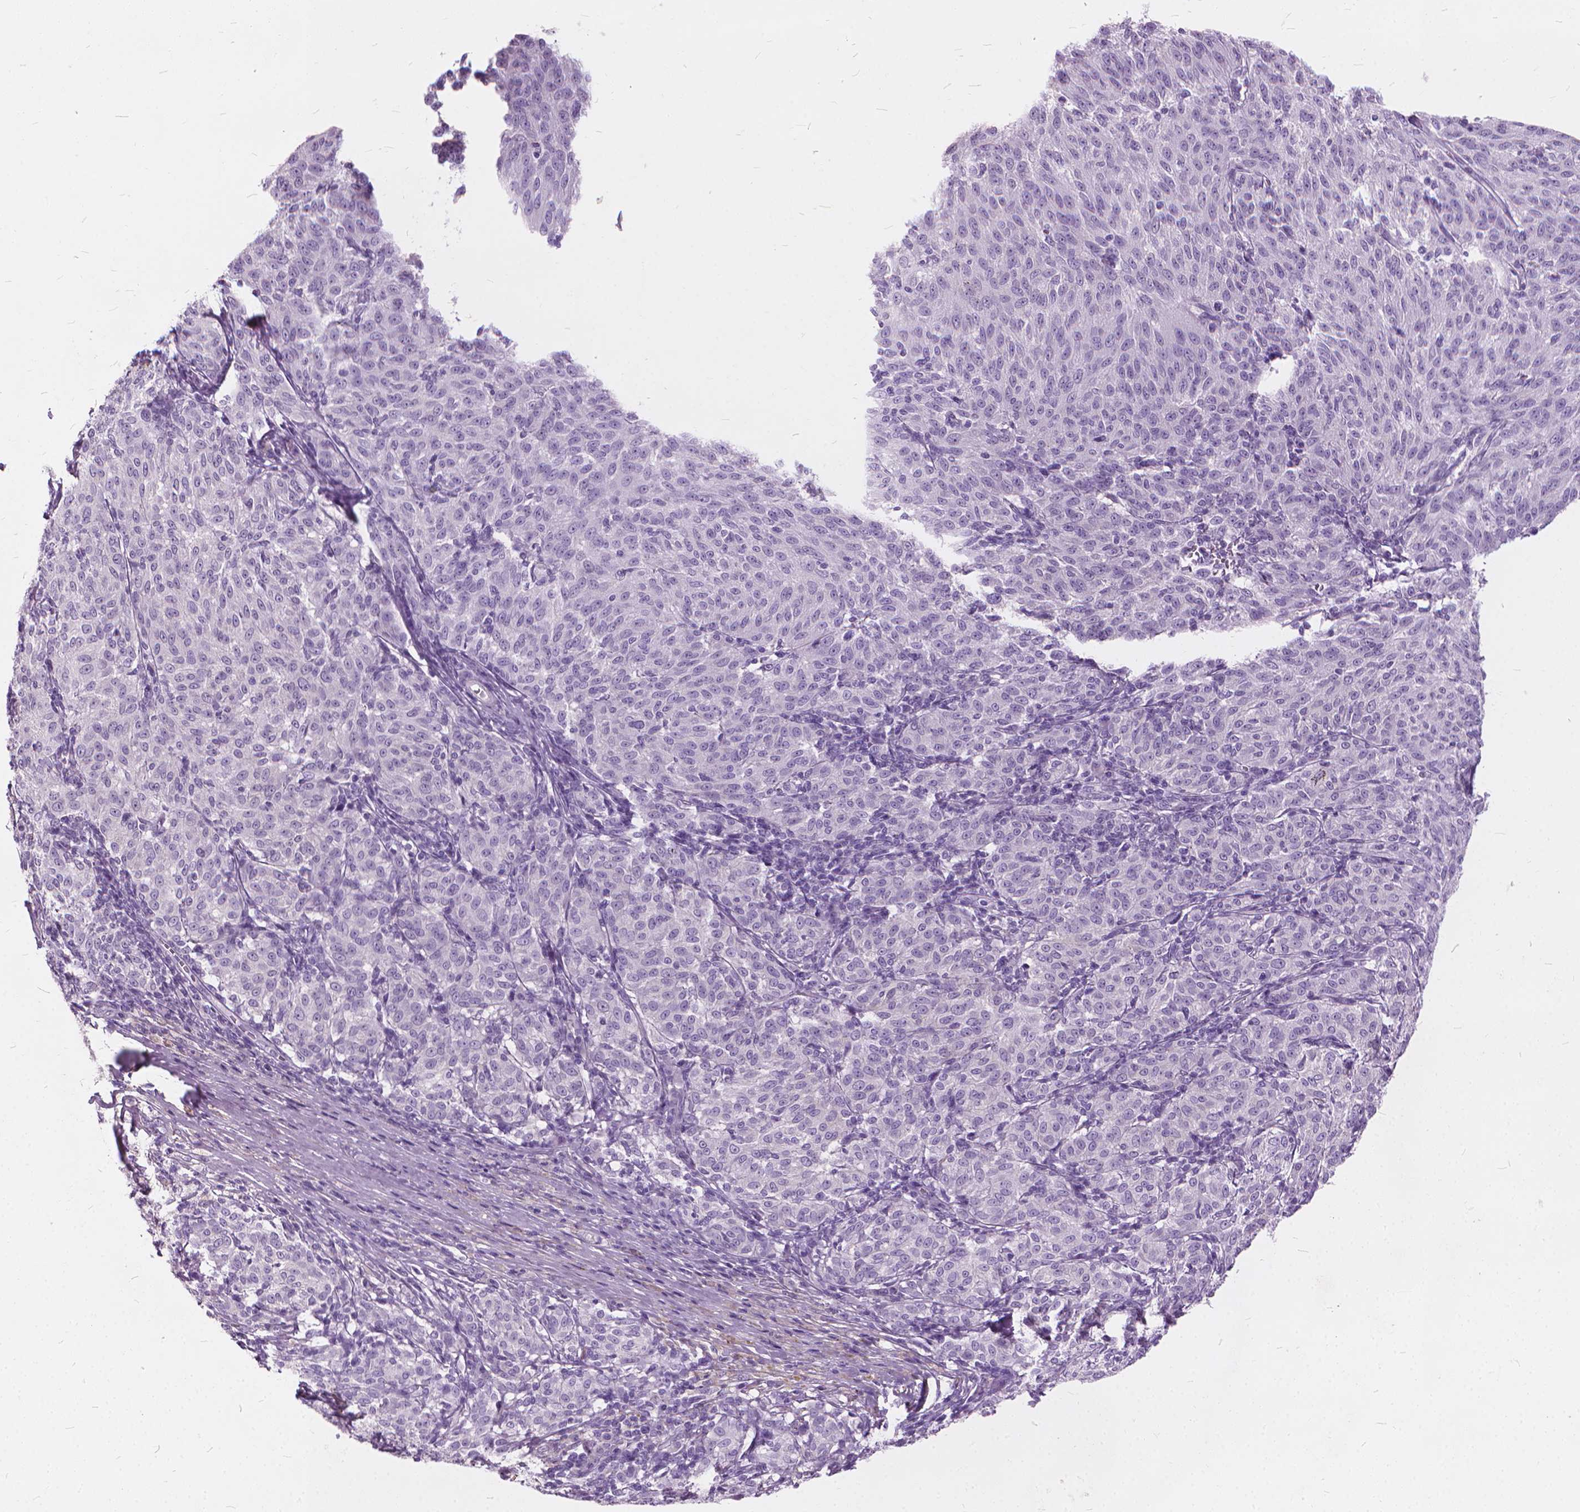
{"staining": {"intensity": "negative", "quantity": "none", "location": "none"}, "tissue": "melanoma", "cell_type": "Tumor cells", "image_type": "cancer", "snomed": [{"axis": "morphology", "description": "Malignant melanoma, NOS"}, {"axis": "topography", "description": "Skin"}], "caption": "This is an IHC photomicrograph of human melanoma. There is no staining in tumor cells.", "gene": "DNM1", "patient": {"sex": "female", "age": 72}}